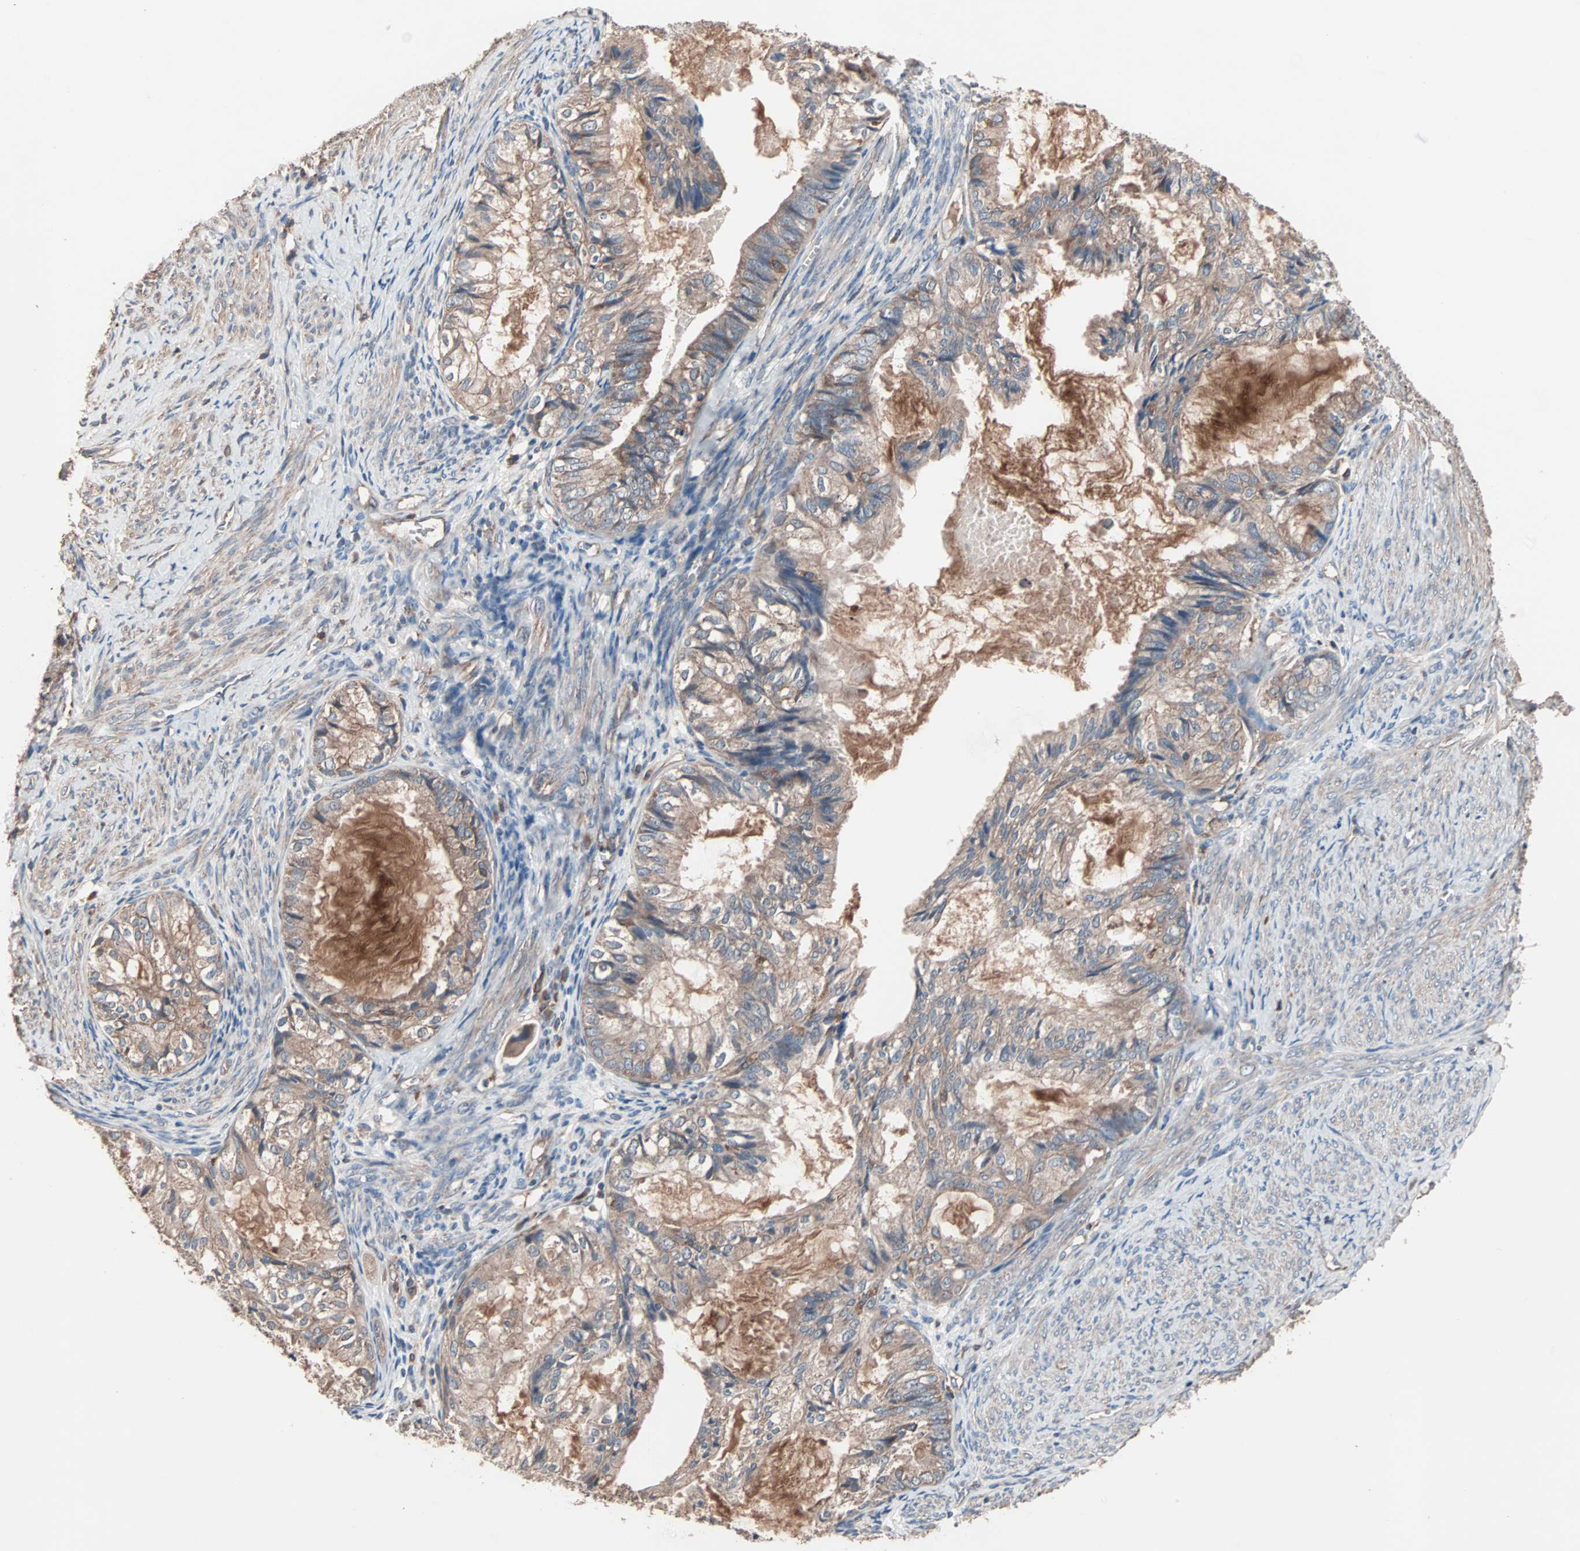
{"staining": {"intensity": "moderate", "quantity": ">75%", "location": "cytoplasmic/membranous"}, "tissue": "cervical cancer", "cell_type": "Tumor cells", "image_type": "cancer", "snomed": [{"axis": "morphology", "description": "Normal tissue, NOS"}, {"axis": "morphology", "description": "Adenocarcinoma, NOS"}, {"axis": "topography", "description": "Cervix"}, {"axis": "topography", "description": "Endometrium"}], "caption": "Immunohistochemistry (IHC) (DAB (3,3'-diaminobenzidine)) staining of cervical cancer (adenocarcinoma) shows moderate cytoplasmic/membranous protein positivity in about >75% of tumor cells.", "gene": "ATG7", "patient": {"sex": "female", "age": 86}}